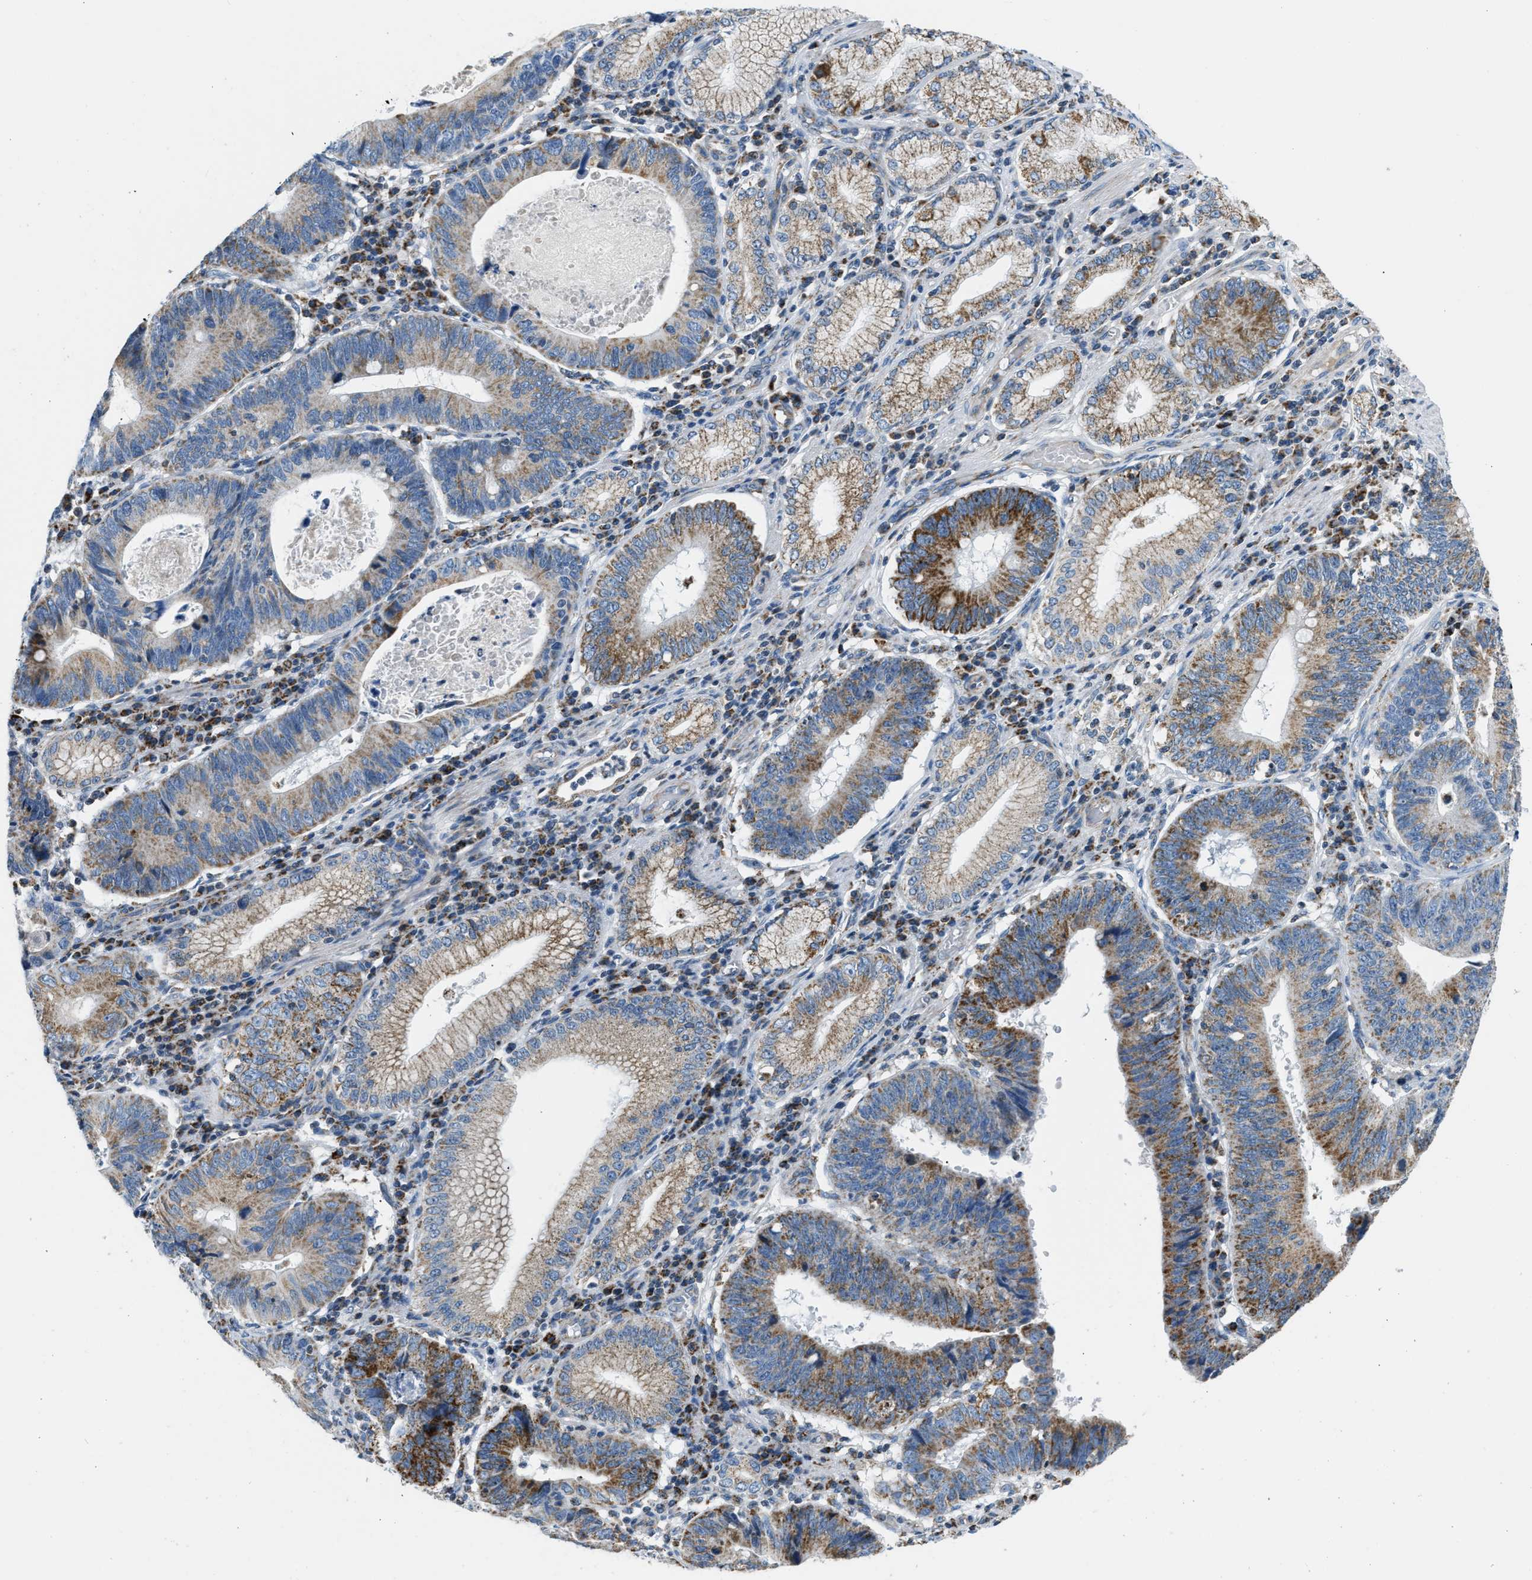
{"staining": {"intensity": "strong", "quantity": "25%-75%", "location": "cytoplasmic/membranous"}, "tissue": "stomach cancer", "cell_type": "Tumor cells", "image_type": "cancer", "snomed": [{"axis": "morphology", "description": "Adenocarcinoma, NOS"}, {"axis": "topography", "description": "Stomach"}], "caption": "About 25%-75% of tumor cells in human adenocarcinoma (stomach) demonstrate strong cytoplasmic/membranous protein positivity as visualized by brown immunohistochemical staining.", "gene": "ACADVL", "patient": {"sex": "male", "age": 59}}